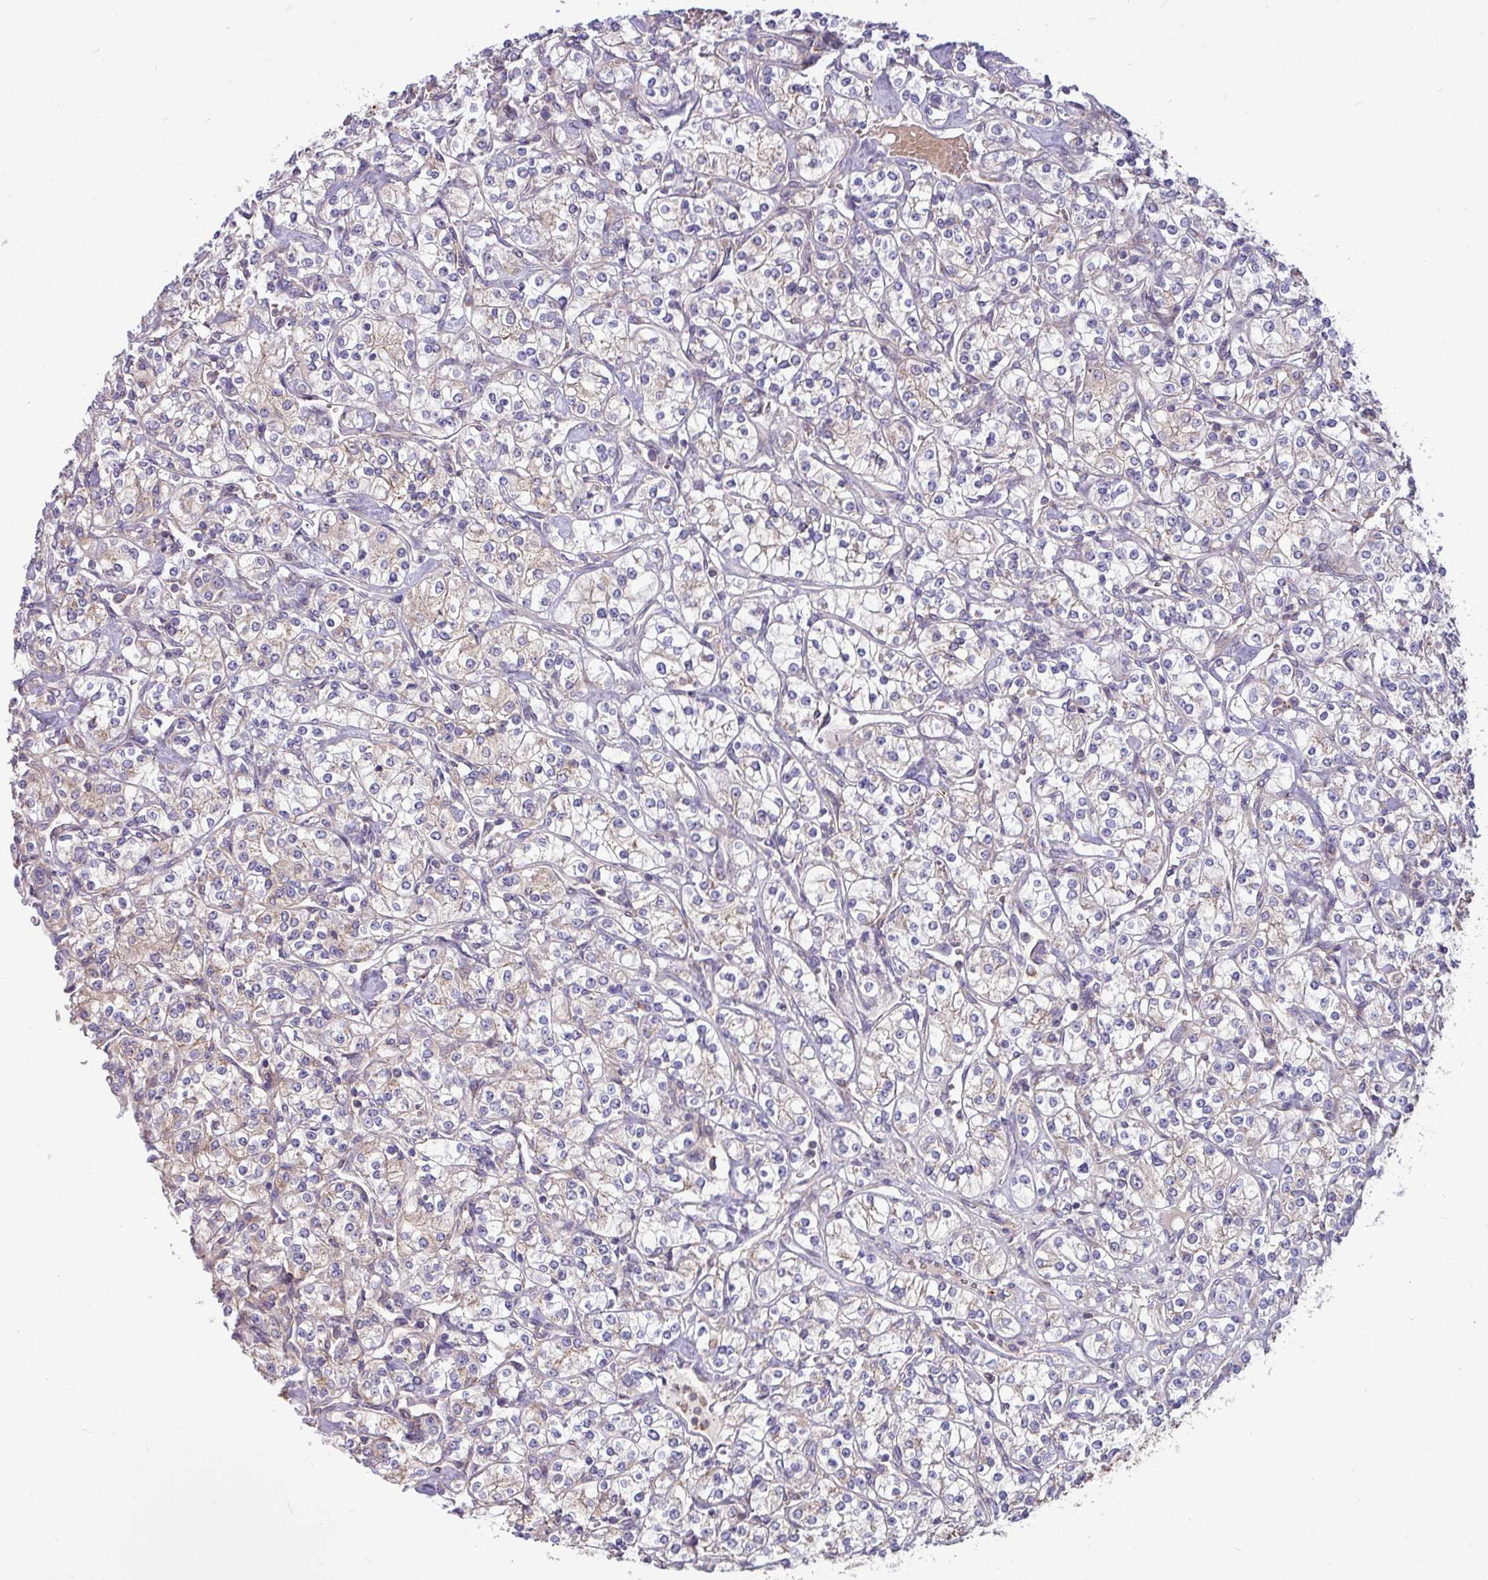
{"staining": {"intensity": "weak", "quantity": "<25%", "location": "cytoplasmic/membranous"}, "tissue": "renal cancer", "cell_type": "Tumor cells", "image_type": "cancer", "snomed": [{"axis": "morphology", "description": "Adenocarcinoma, NOS"}, {"axis": "topography", "description": "Kidney"}], "caption": "Renal adenocarcinoma was stained to show a protein in brown. There is no significant expression in tumor cells.", "gene": "LSM12", "patient": {"sex": "male", "age": 77}}